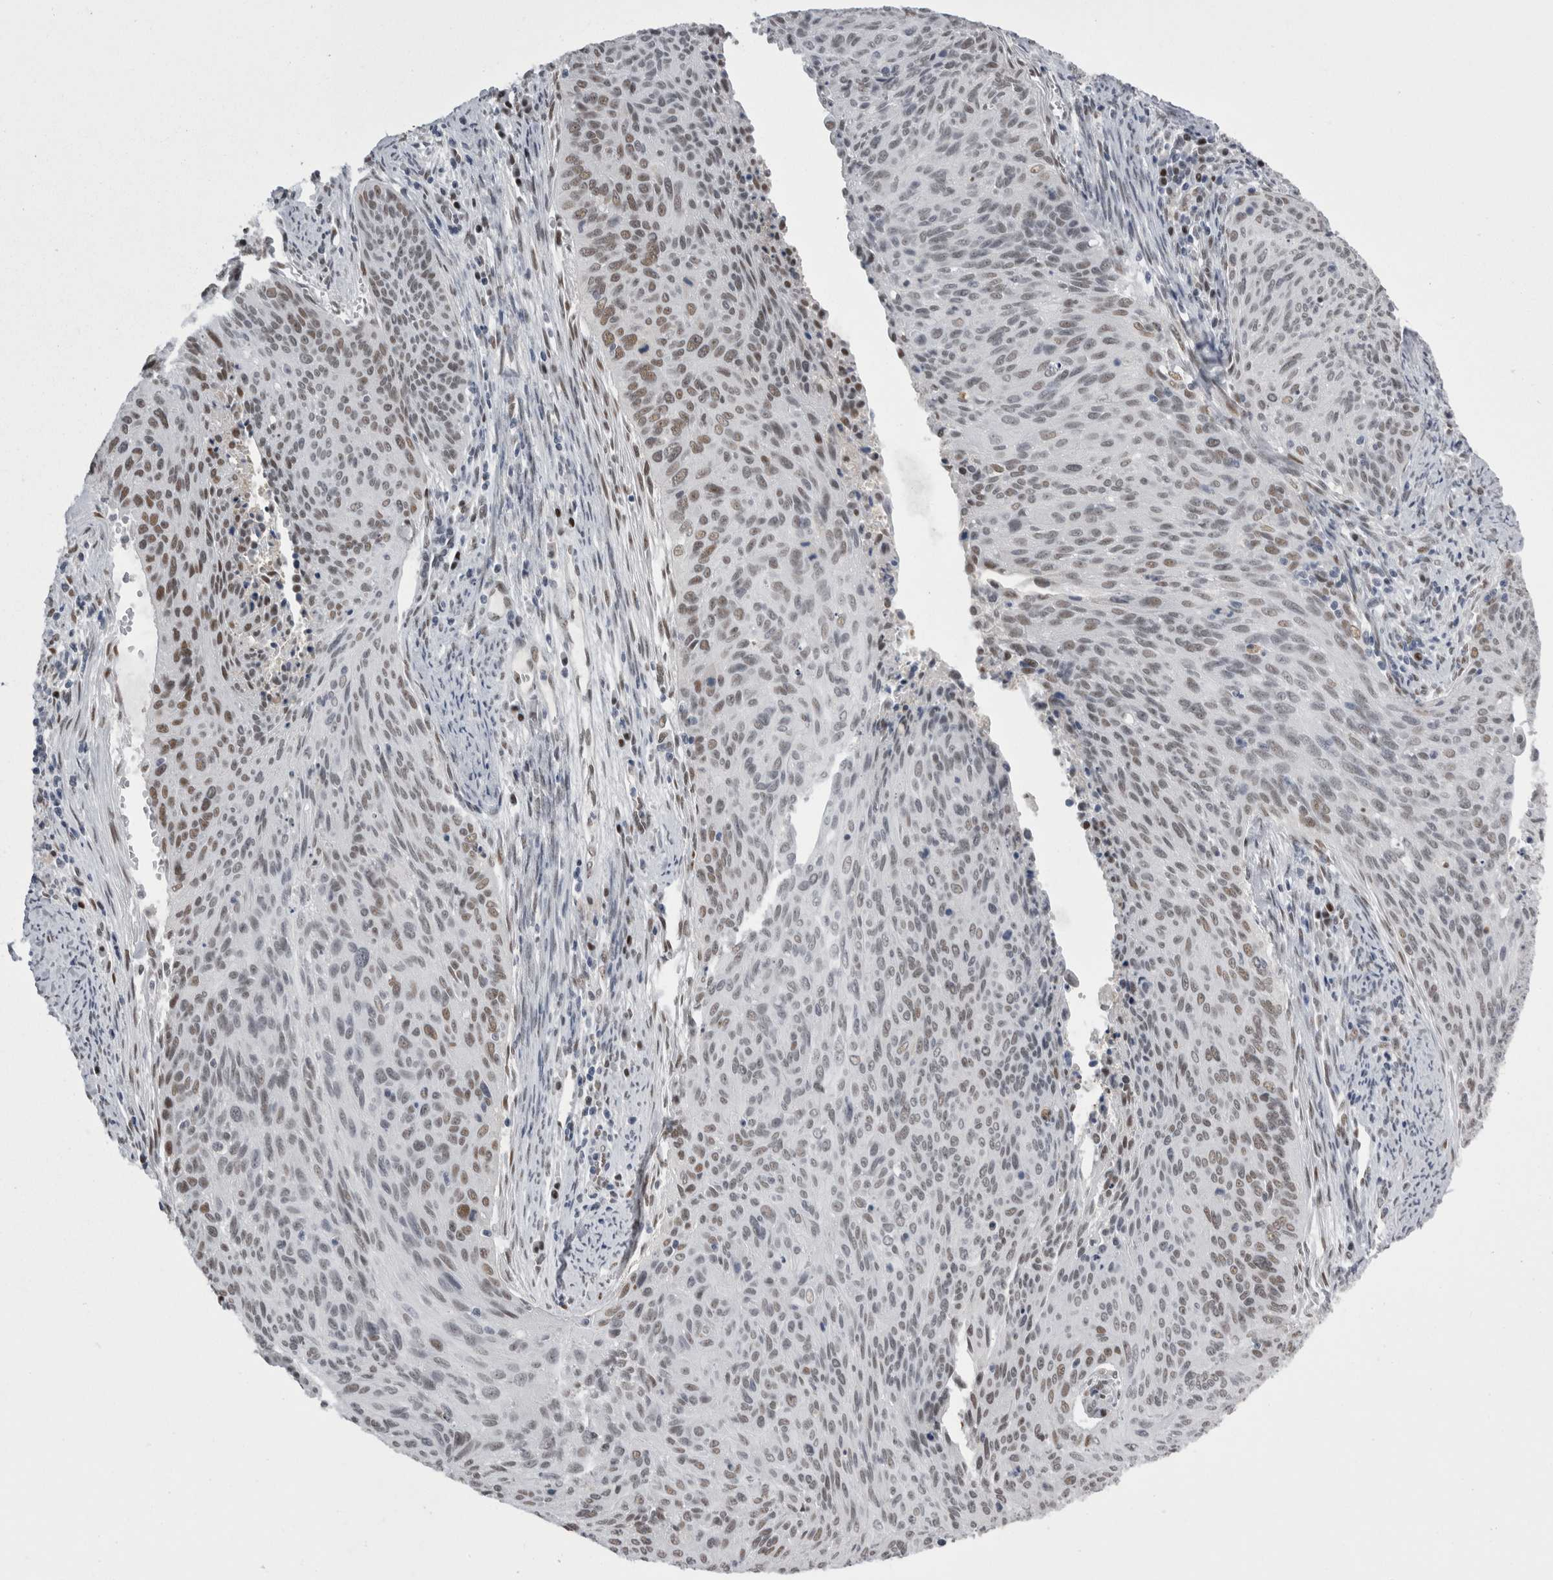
{"staining": {"intensity": "moderate", "quantity": "25%-75%", "location": "nuclear"}, "tissue": "cervical cancer", "cell_type": "Tumor cells", "image_type": "cancer", "snomed": [{"axis": "morphology", "description": "Squamous cell carcinoma, NOS"}, {"axis": "topography", "description": "Cervix"}], "caption": "Moderate nuclear protein staining is seen in about 25%-75% of tumor cells in cervical cancer (squamous cell carcinoma).", "gene": "C1orf54", "patient": {"sex": "female", "age": 55}}